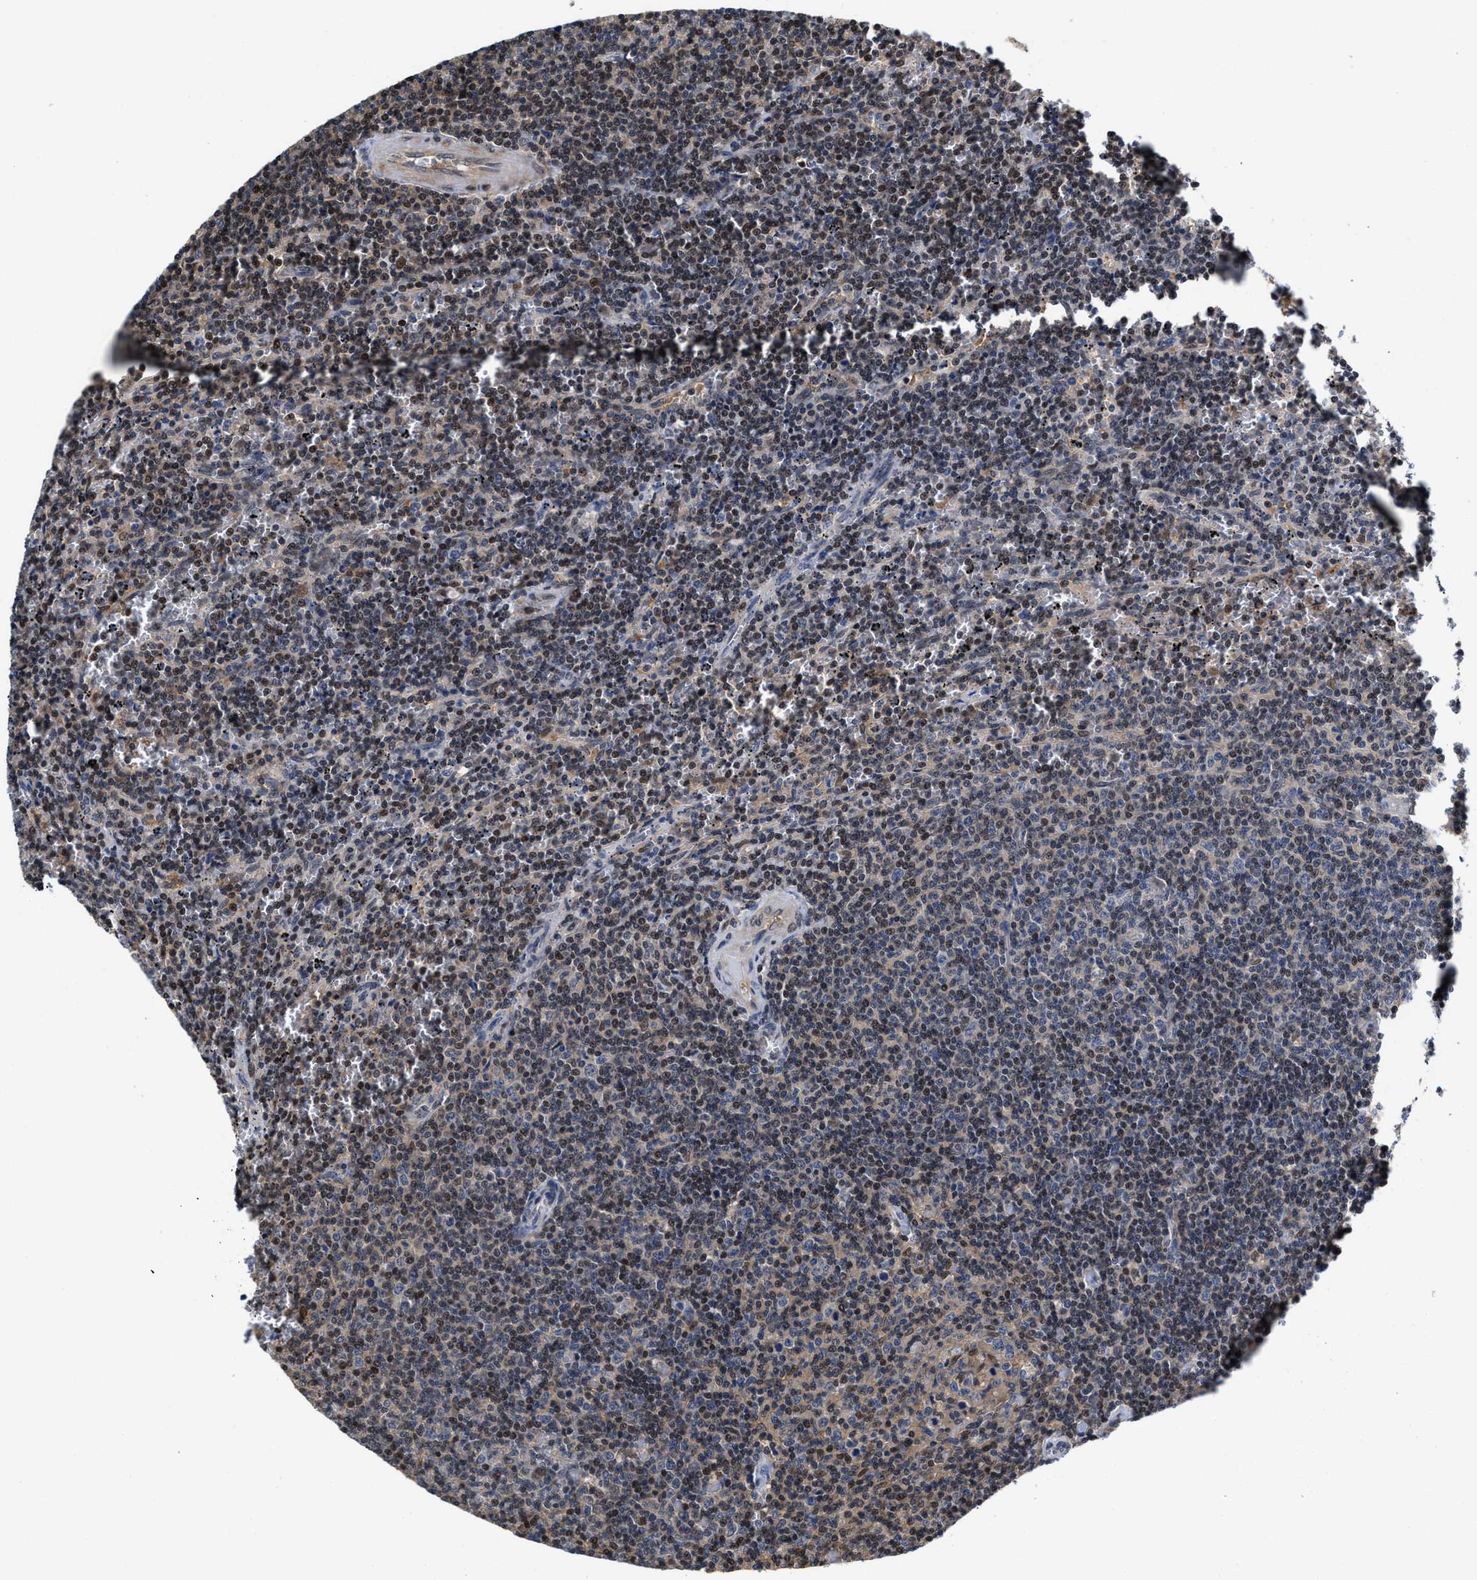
{"staining": {"intensity": "moderate", "quantity": "25%-75%", "location": "nuclear"}, "tissue": "lymphoma", "cell_type": "Tumor cells", "image_type": "cancer", "snomed": [{"axis": "morphology", "description": "Malignant lymphoma, non-Hodgkin's type, Low grade"}, {"axis": "topography", "description": "Spleen"}], "caption": "About 25%-75% of tumor cells in malignant lymphoma, non-Hodgkin's type (low-grade) reveal moderate nuclear protein positivity as visualized by brown immunohistochemical staining.", "gene": "KIF12", "patient": {"sex": "female", "age": 50}}